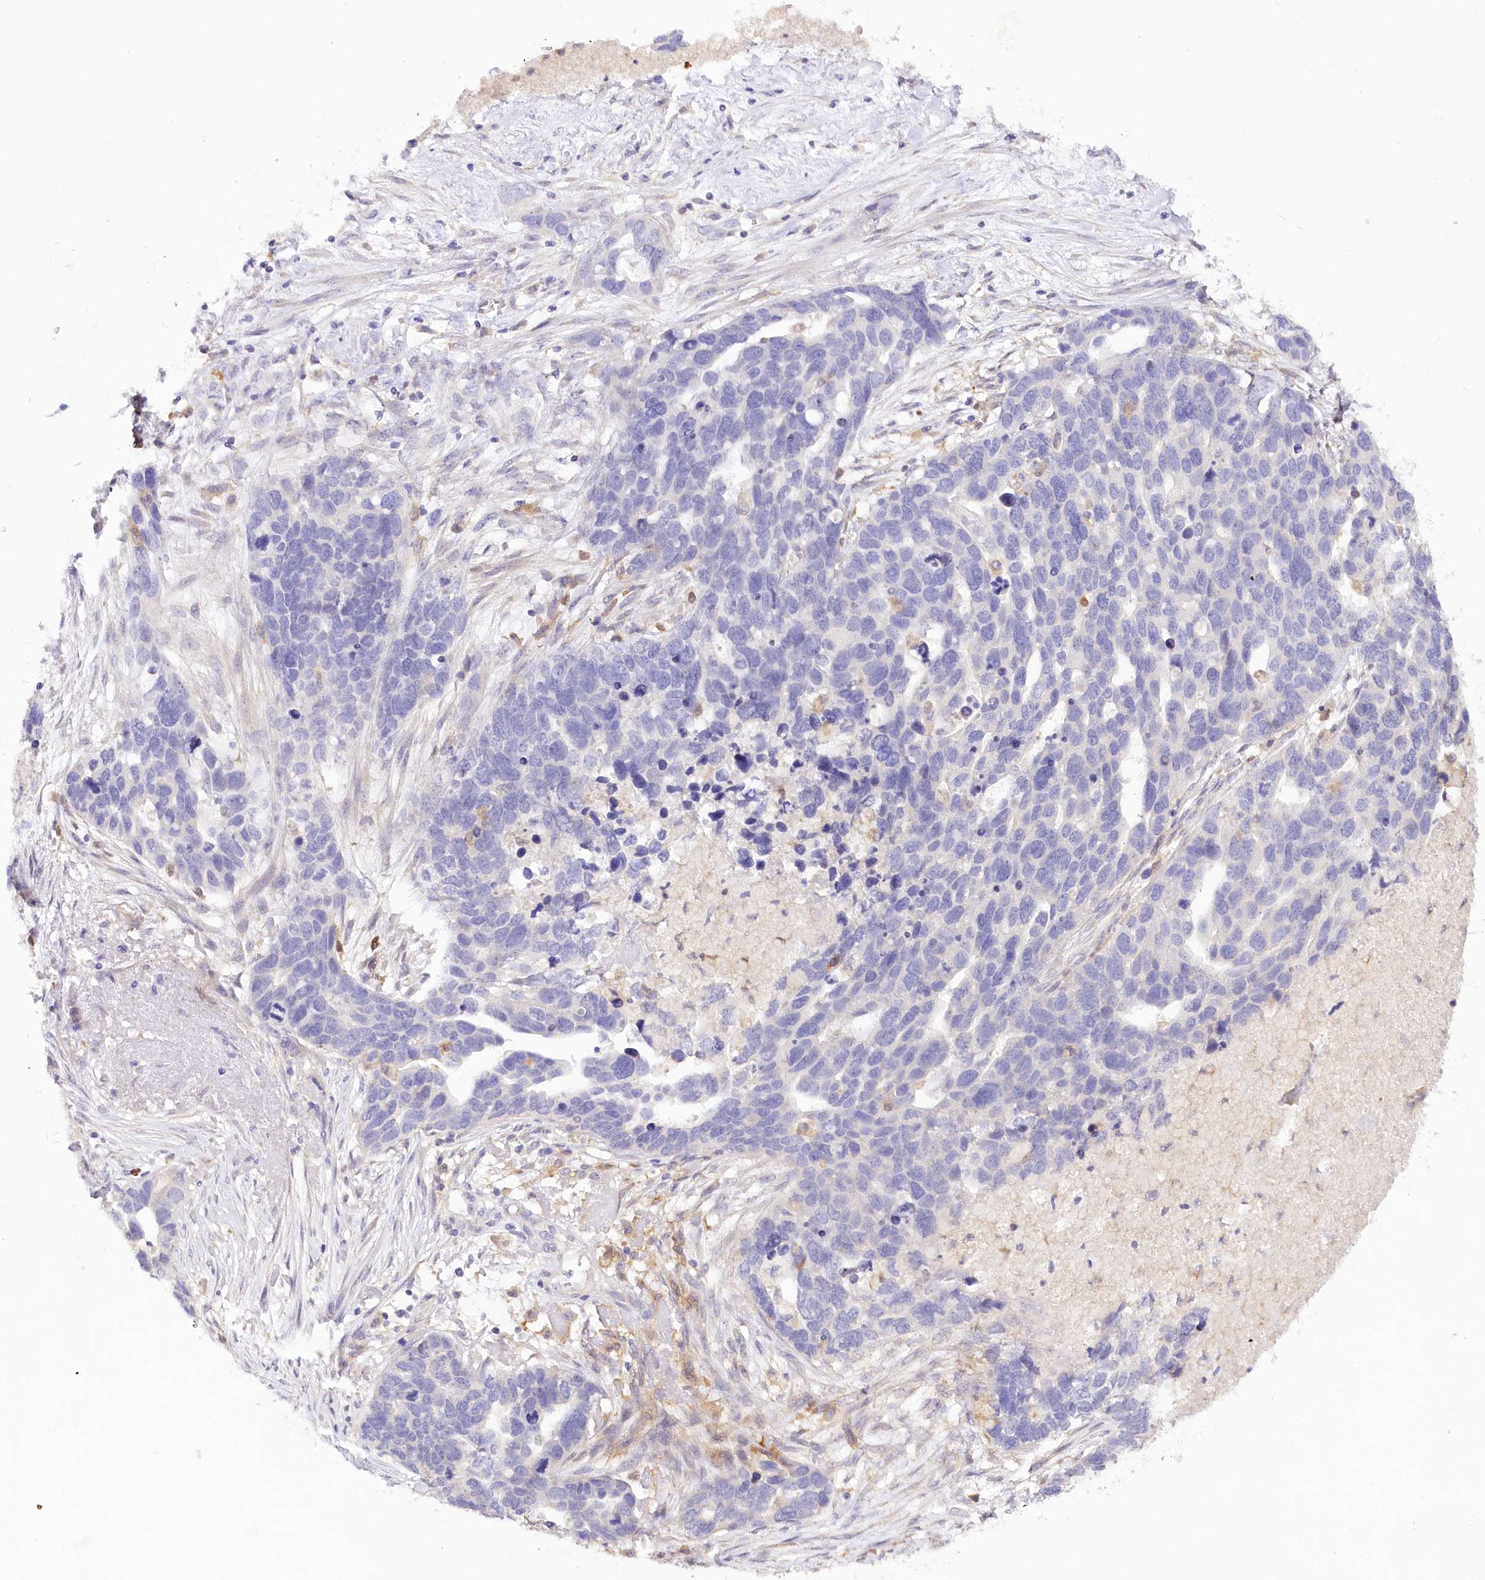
{"staining": {"intensity": "negative", "quantity": "none", "location": "none"}, "tissue": "ovarian cancer", "cell_type": "Tumor cells", "image_type": "cancer", "snomed": [{"axis": "morphology", "description": "Cystadenocarcinoma, serous, NOS"}, {"axis": "topography", "description": "Ovary"}], "caption": "A micrograph of ovarian serous cystadenocarcinoma stained for a protein shows no brown staining in tumor cells.", "gene": "DPYD", "patient": {"sex": "female", "age": 54}}